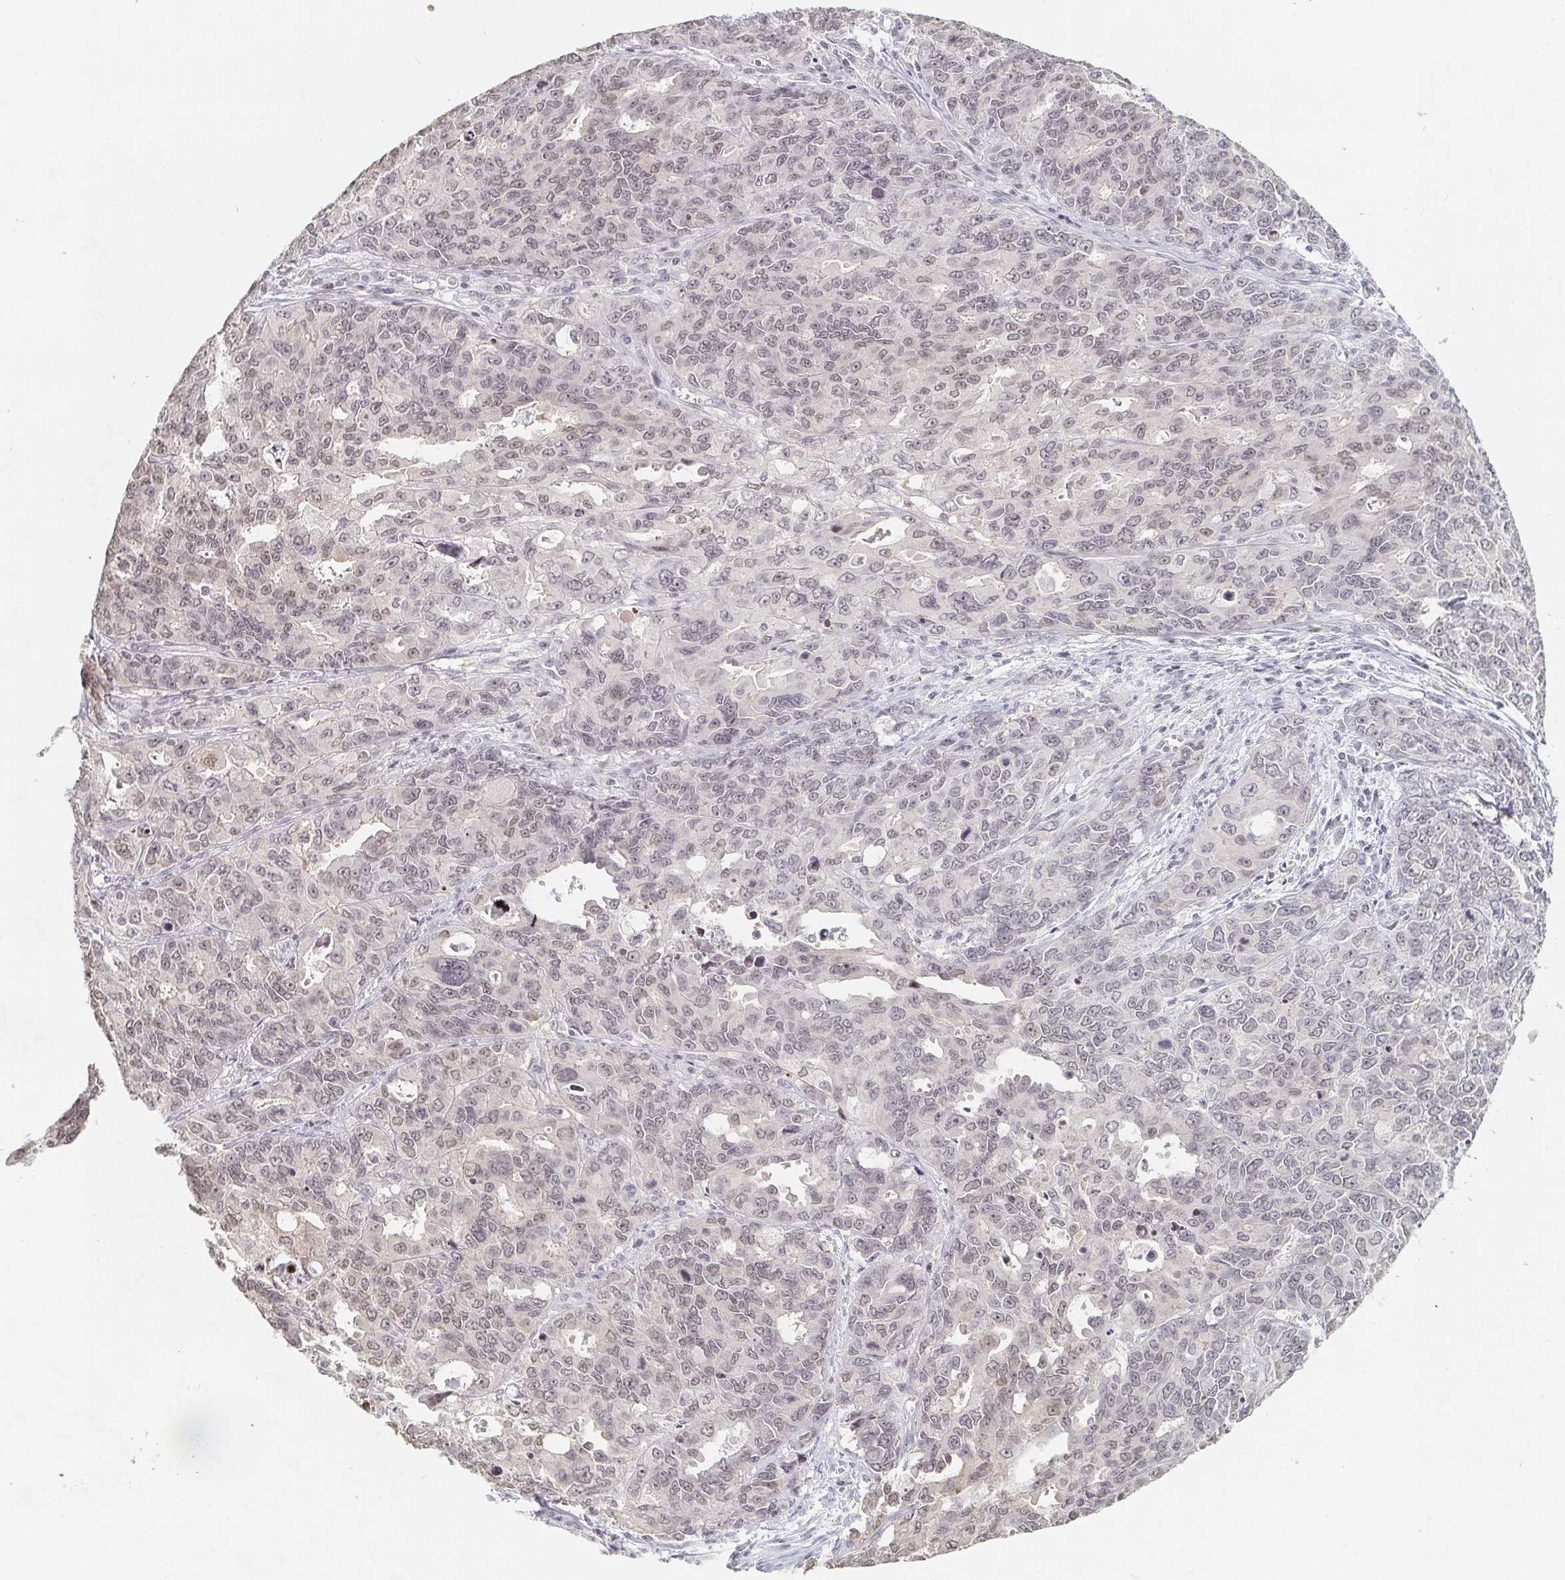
{"staining": {"intensity": "weak", "quantity": "25%-75%", "location": "nuclear"}, "tissue": "endometrial cancer", "cell_type": "Tumor cells", "image_type": "cancer", "snomed": [{"axis": "morphology", "description": "Adenocarcinoma, NOS"}, {"axis": "topography", "description": "Uterus"}], "caption": "A photomicrograph of endometrial adenocarcinoma stained for a protein displays weak nuclear brown staining in tumor cells. The staining is performed using DAB (3,3'-diaminobenzidine) brown chromogen to label protein expression. The nuclei are counter-stained blue using hematoxylin.", "gene": "NME9", "patient": {"sex": "female", "age": 79}}